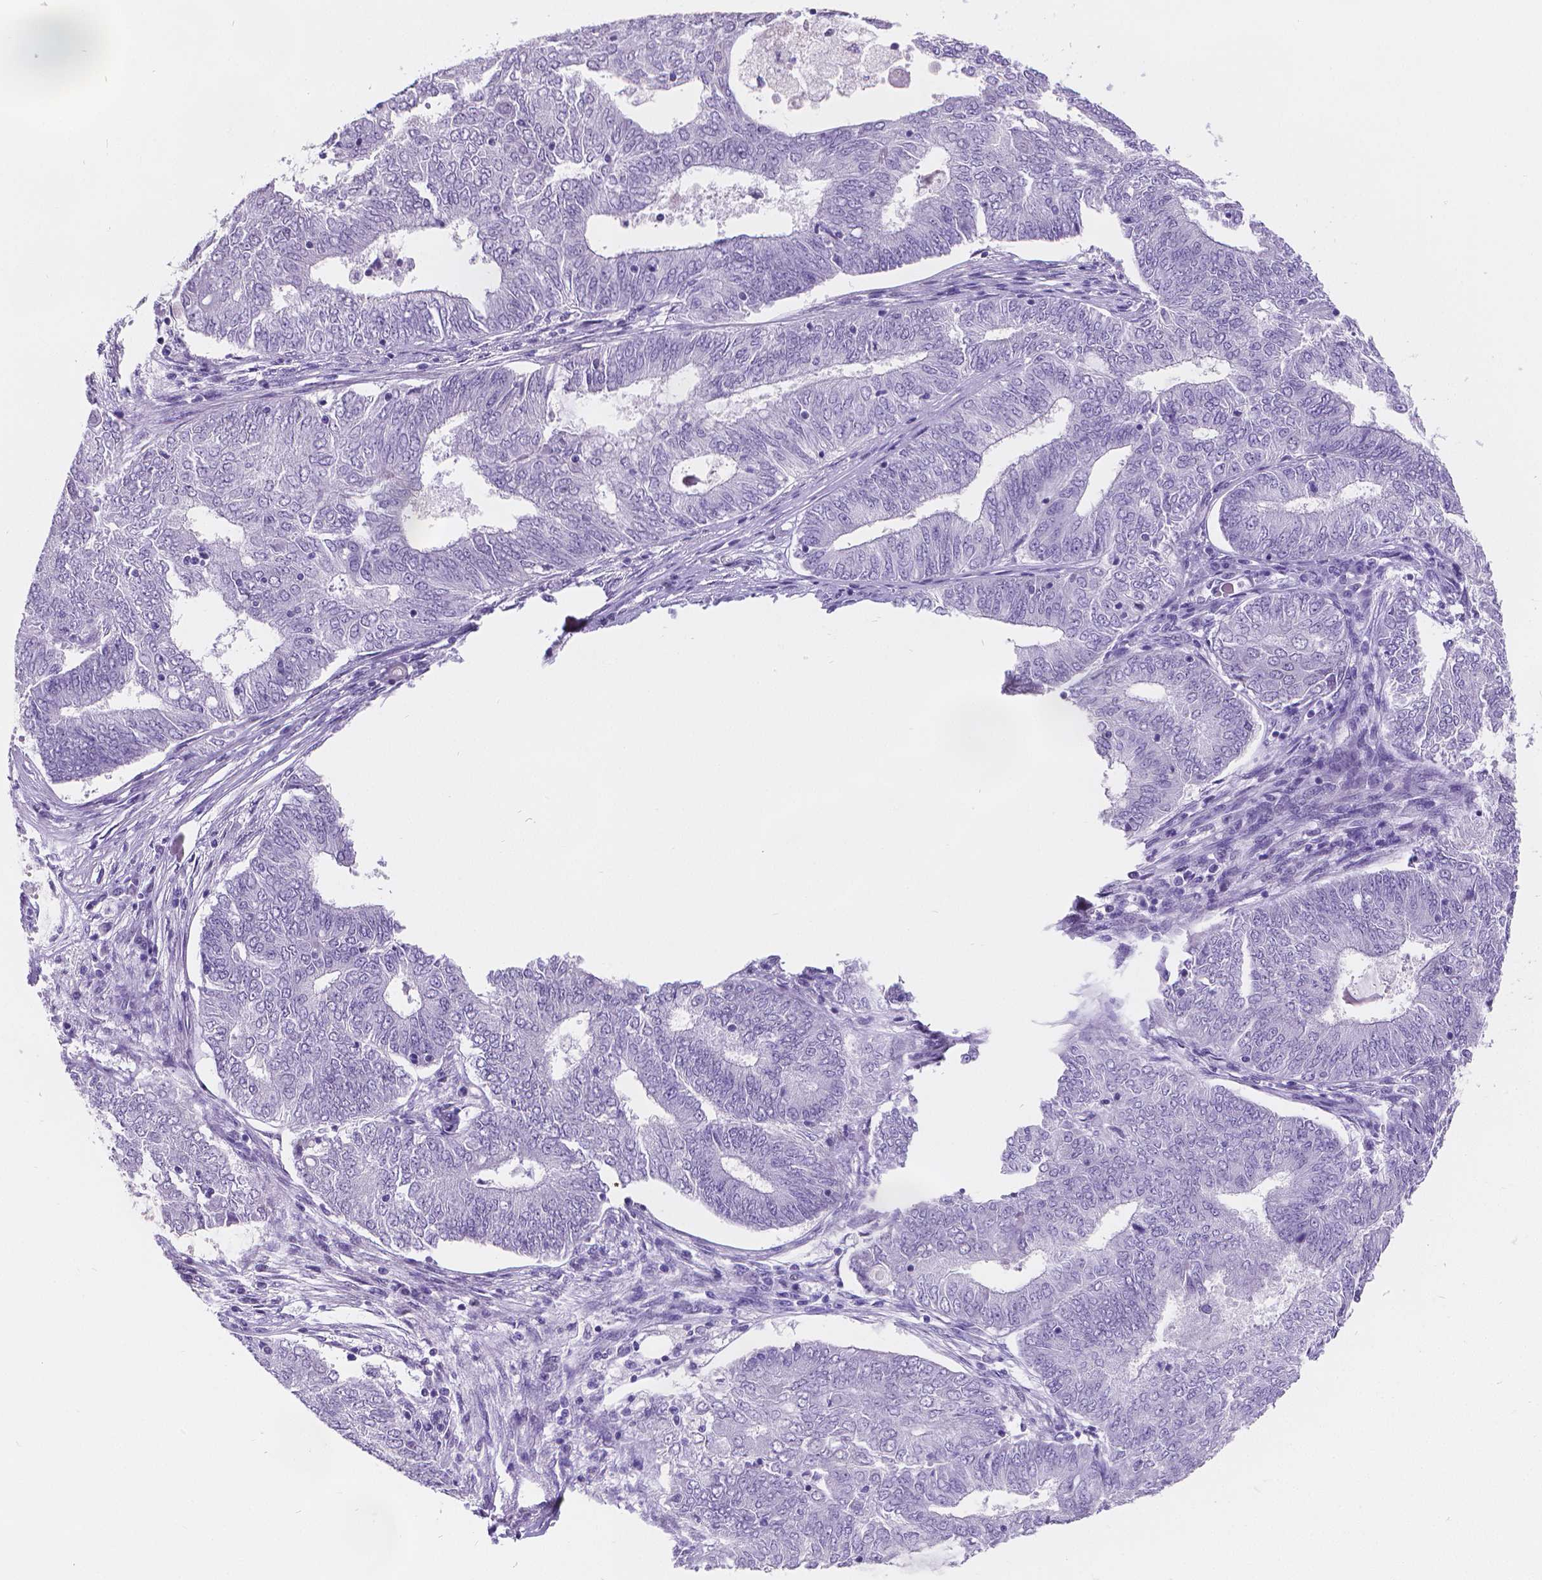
{"staining": {"intensity": "negative", "quantity": "none", "location": "none"}, "tissue": "endometrial cancer", "cell_type": "Tumor cells", "image_type": "cancer", "snomed": [{"axis": "morphology", "description": "Adenocarcinoma, NOS"}, {"axis": "topography", "description": "Endometrium"}], "caption": "This is an immunohistochemistry image of endometrial adenocarcinoma. There is no expression in tumor cells.", "gene": "MEF2C", "patient": {"sex": "female", "age": 62}}